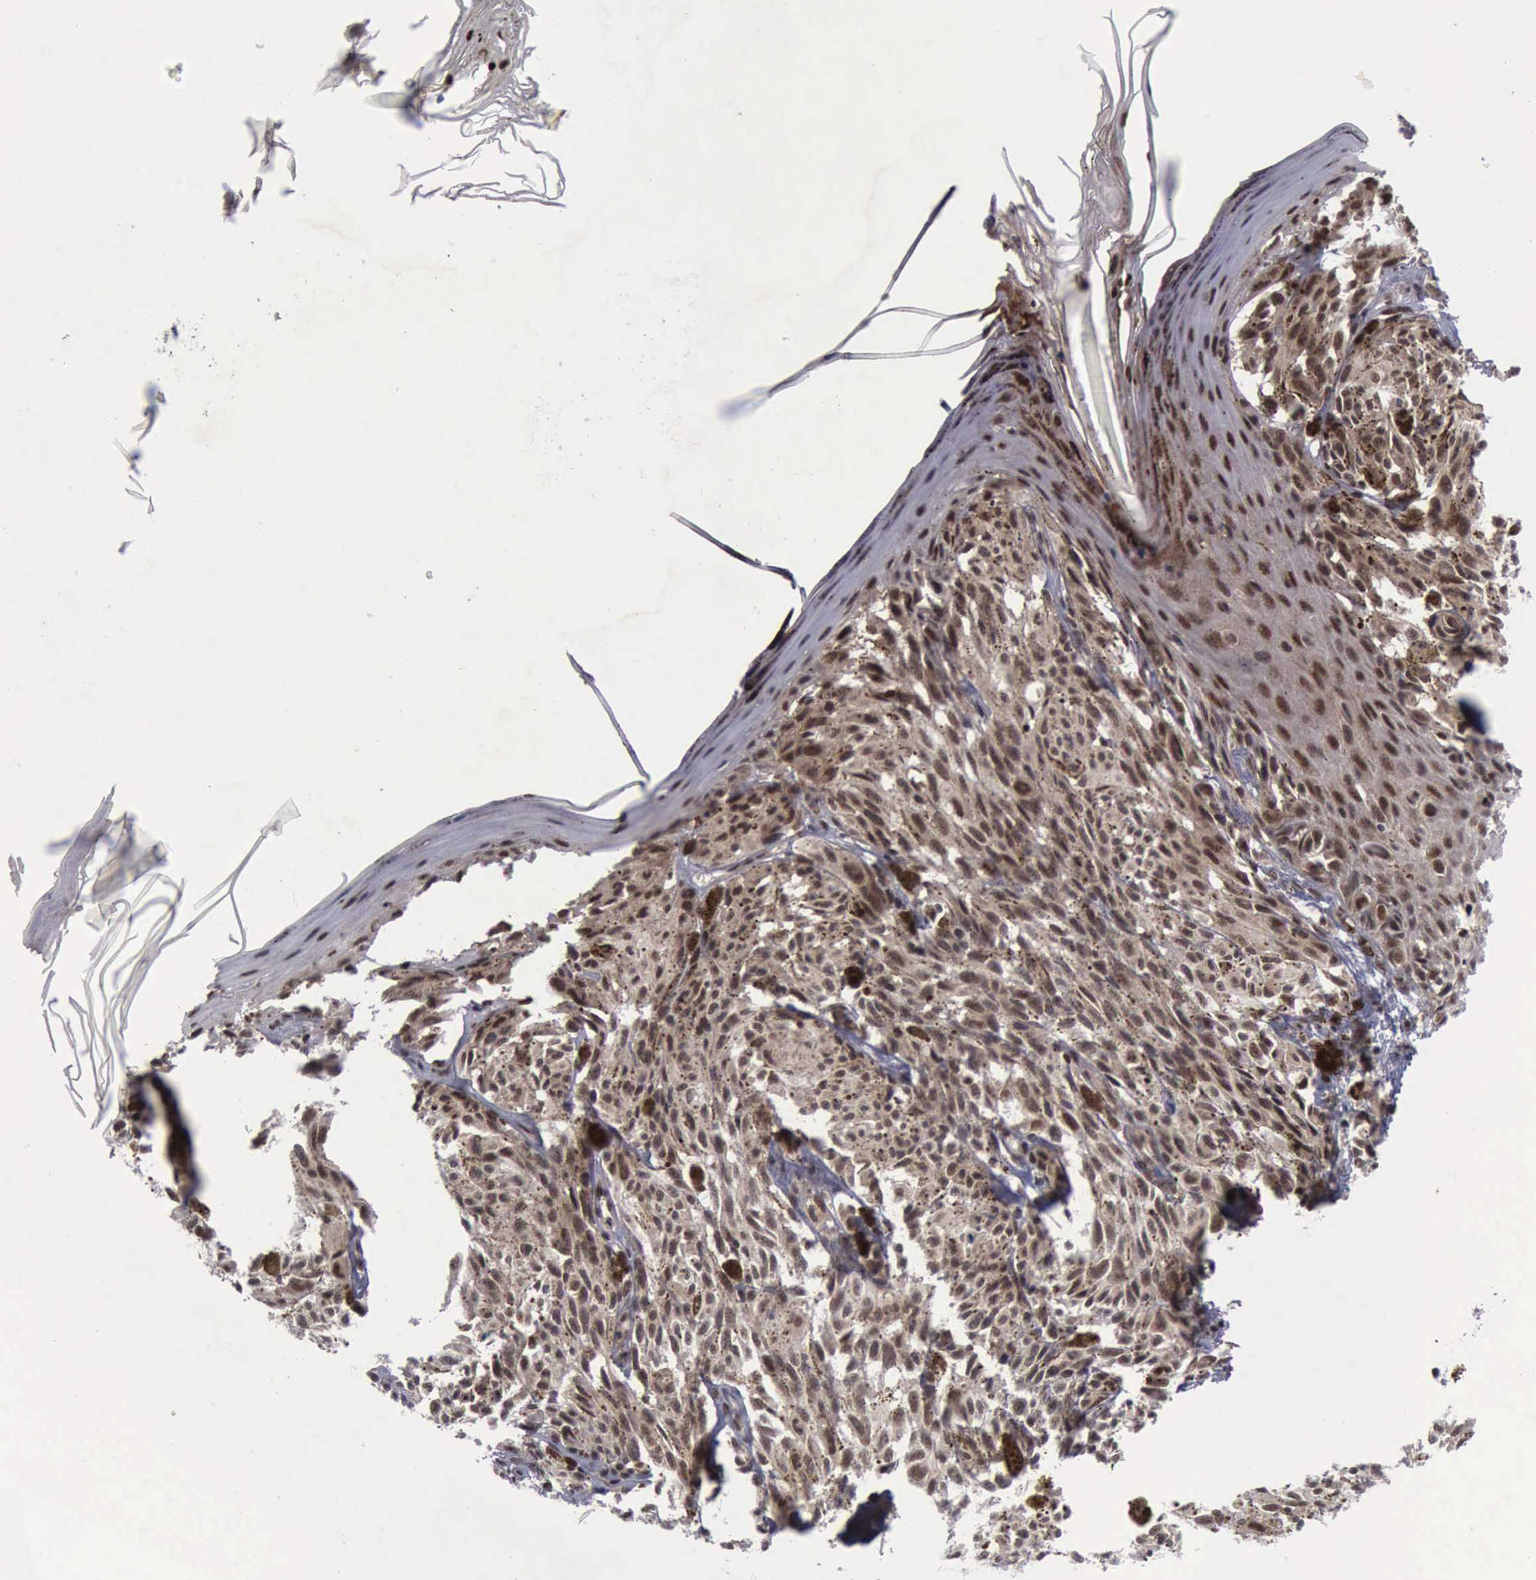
{"staining": {"intensity": "moderate", "quantity": ">75%", "location": "cytoplasmic/membranous,nuclear"}, "tissue": "melanoma", "cell_type": "Tumor cells", "image_type": "cancer", "snomed": [{"axis": "morphology", "description": "Malignant melanoma, NOS"}, {"axis": "topography", "description": "Skin"}], "caption": "Malignant melanoma stained with a brown dye reveals moderate cytoplasmic/membranous and nuclear positive positivity in about >75% of tumor cells.", "gene": "ATM", "patient": {"sex": "male", "age": 67}}